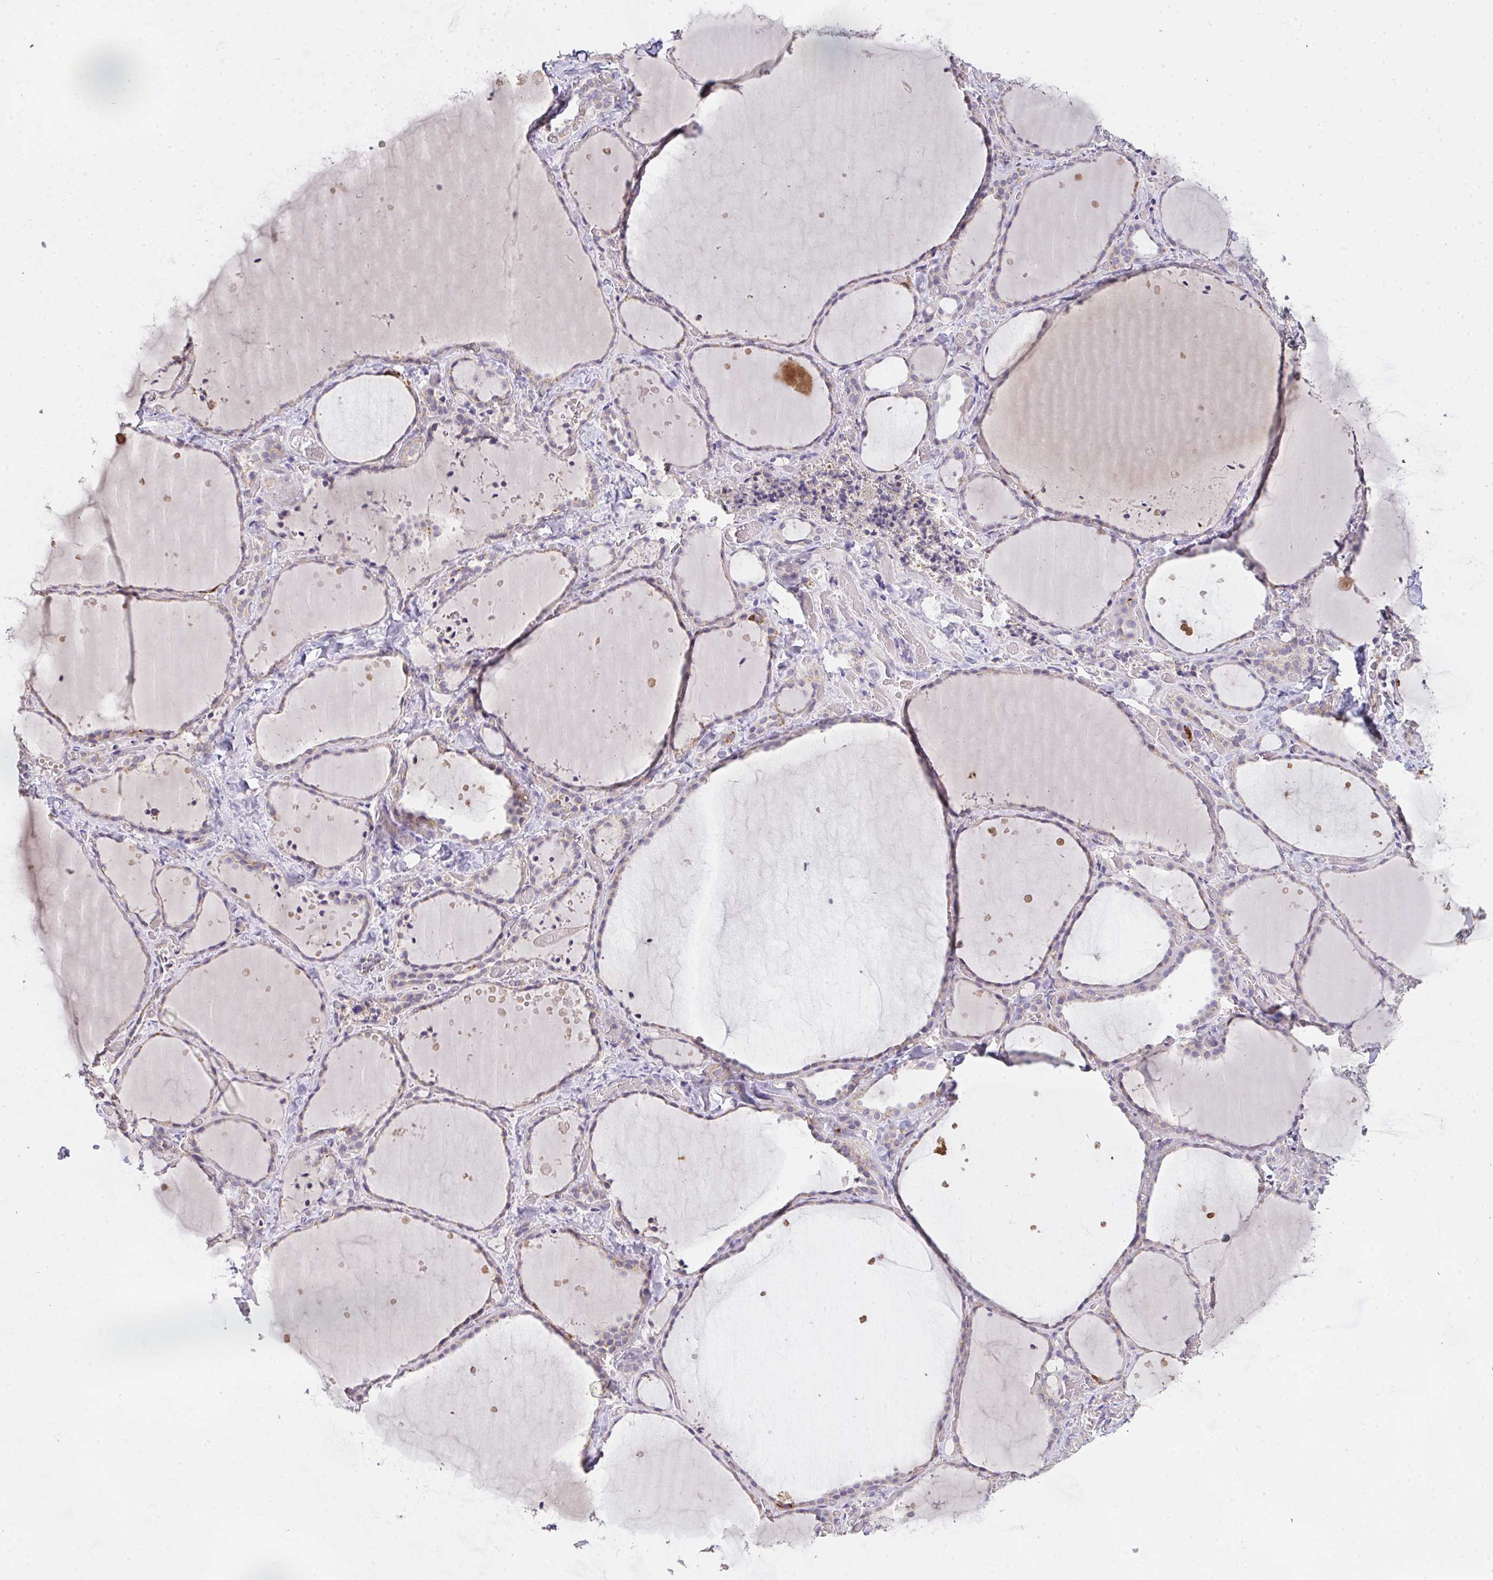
{"staining": {"intensity": "moderate", "quantity": "<25%", "location": "cytoplasmic/membranous"}, "tissue": "thyroid gland", "cell_type": "Glandular cells", "image_type": "normal", "snomed": [{"axis": "morphology", "description": "Normal tissue, NOS"}, {"axis": "topography", "description": "Thyroid gland"}], "caption": "This is an image of immunohistochemistry (IHC) staining of unremarkable thyroid gland, which shows moderate expression in the cytoplasmic/membranous of glandular cells.", "gene": "TMEM219", "patient": {"sex": "female", "age": 36}}